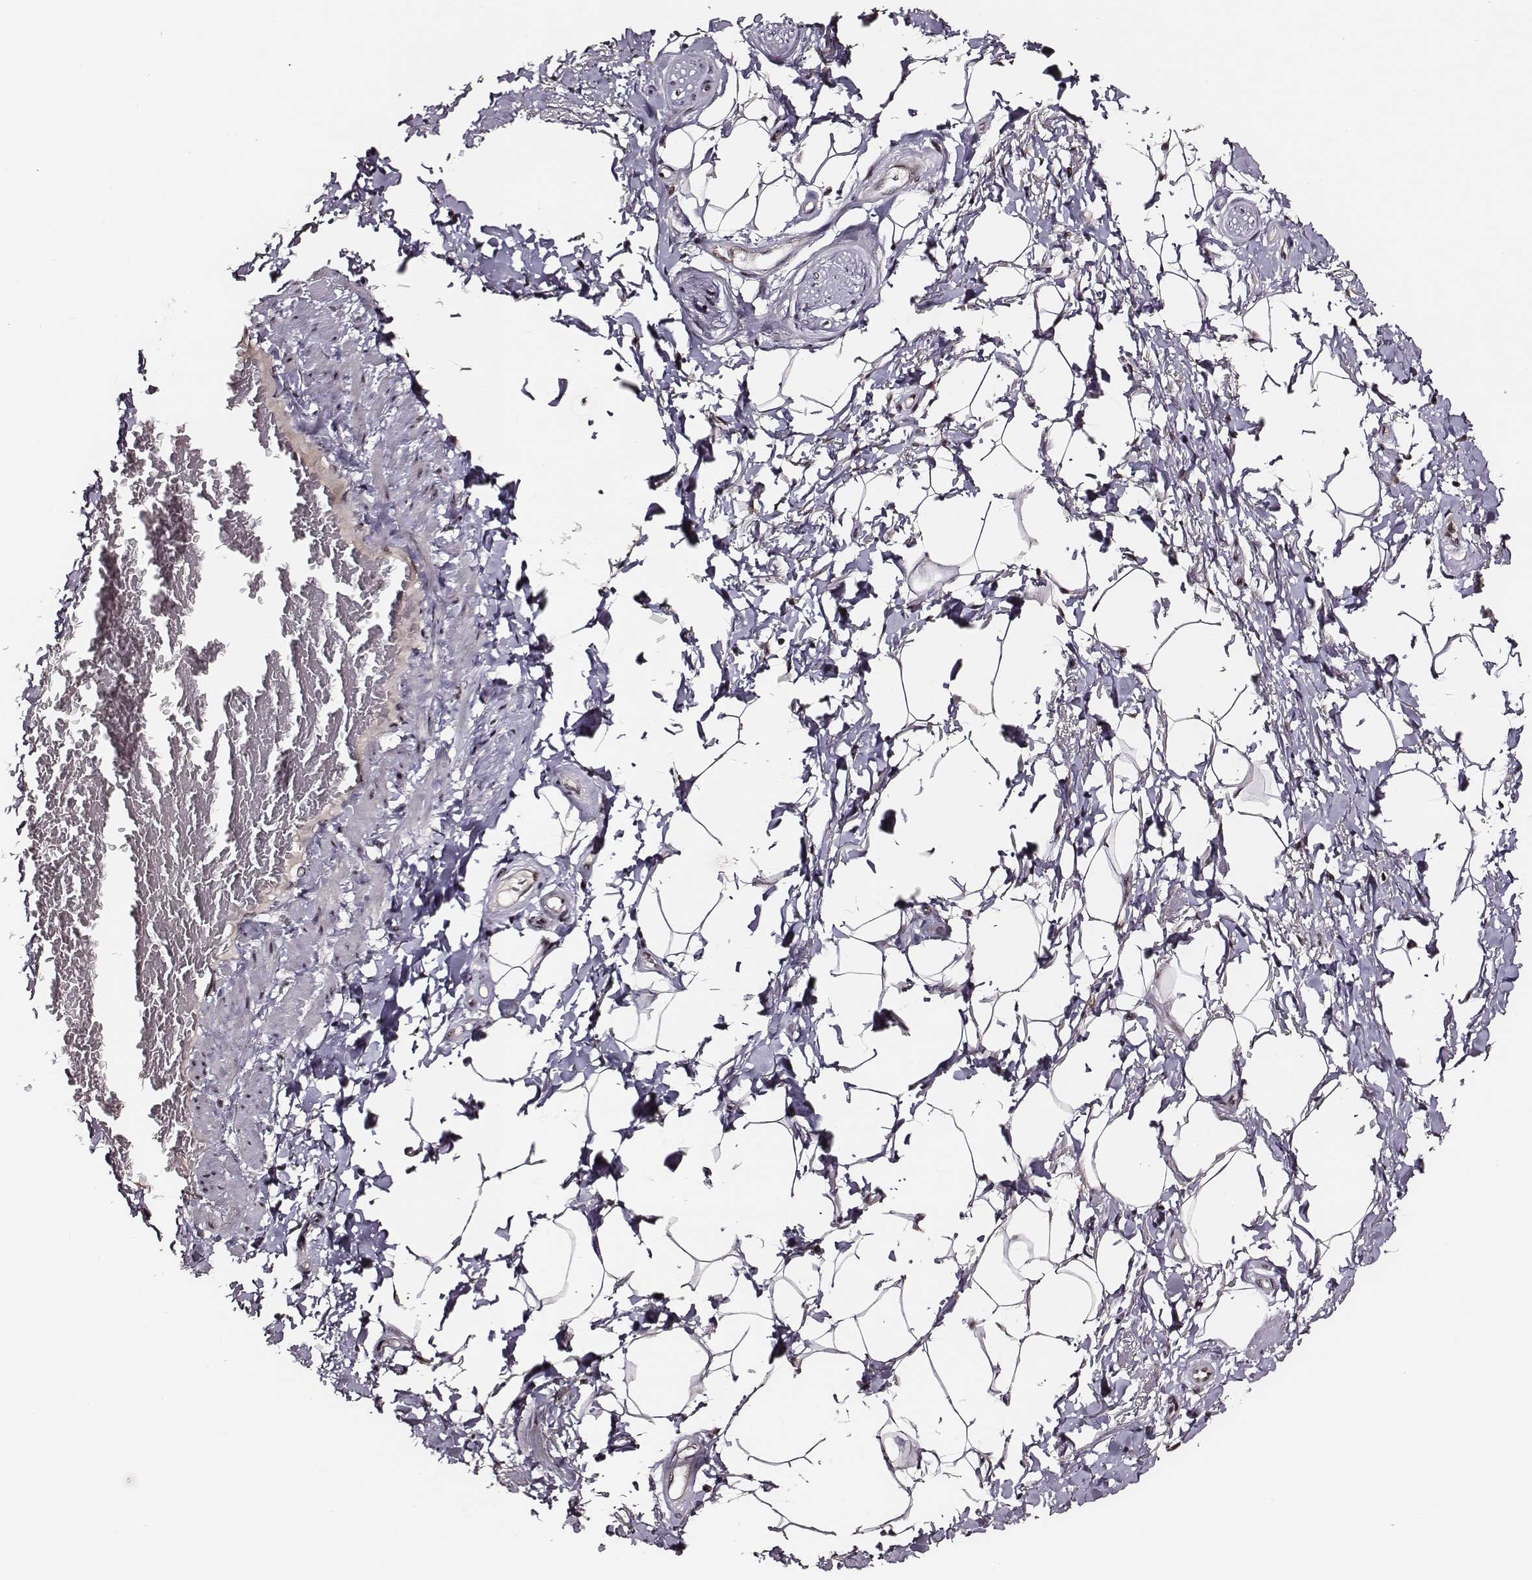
{"staining": {"intensity": "strong", "quantity": ">75%", "location": "nuclear"}, "tissue": "adipose tissue", "cell_type": "Adipocytes", "image_type": "normal", "snomed": [{"axis": "morphology", "description": "Normal tissue, NOS"}, {"axis": "topography", "description": "Peripheral nerve tissue"}], "caption": "Human adipose tissue stained with a brown dye reveals strong nuclear positive staining in about >75% of adipocytes.", "gene": "PPARA", "patient": {"sex": "male", "age": 51}}